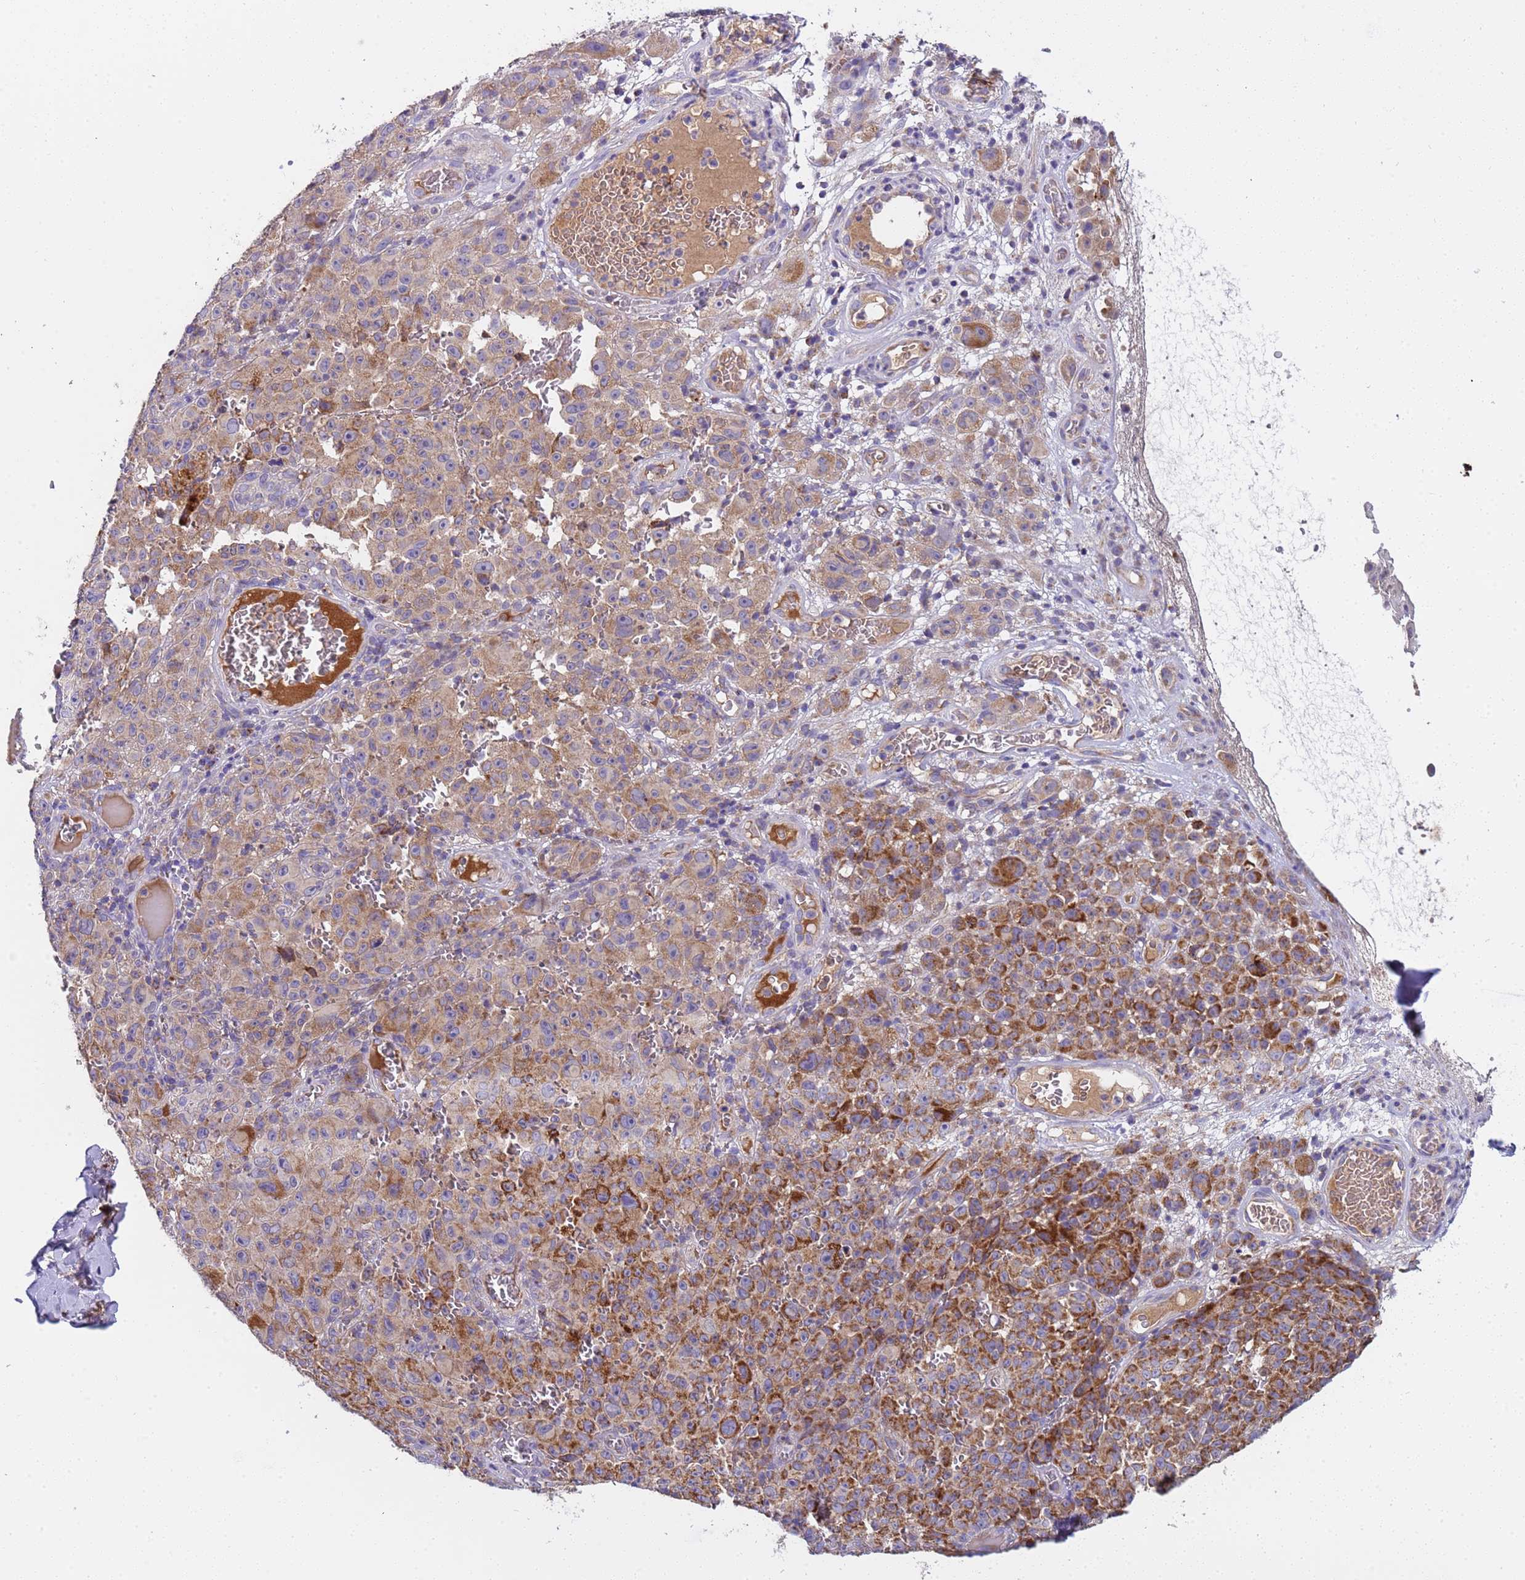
{"staining": {"intensity": "strong", "quantity": ">75%", "location": "cytoplasmic/membranous"}, "tissue": "melanoma", "cell_type": "Tumor cells", "image_type": "cancer", "snomed": [{"axis": "morphology", "description": "Malignant melanoma, NOS"}, {"axis": "topography", "description": "Skin"}], "caption": "High-power microscopy captured an immunohistochemistry (IHC) photomicrograph of malignant melanoma, revealing strong cytoplasmic/membranous expression in approximately >75% of tumor cells.", "gene": "TMEM126A", "patient": {"sex": "female", "age": 82}}